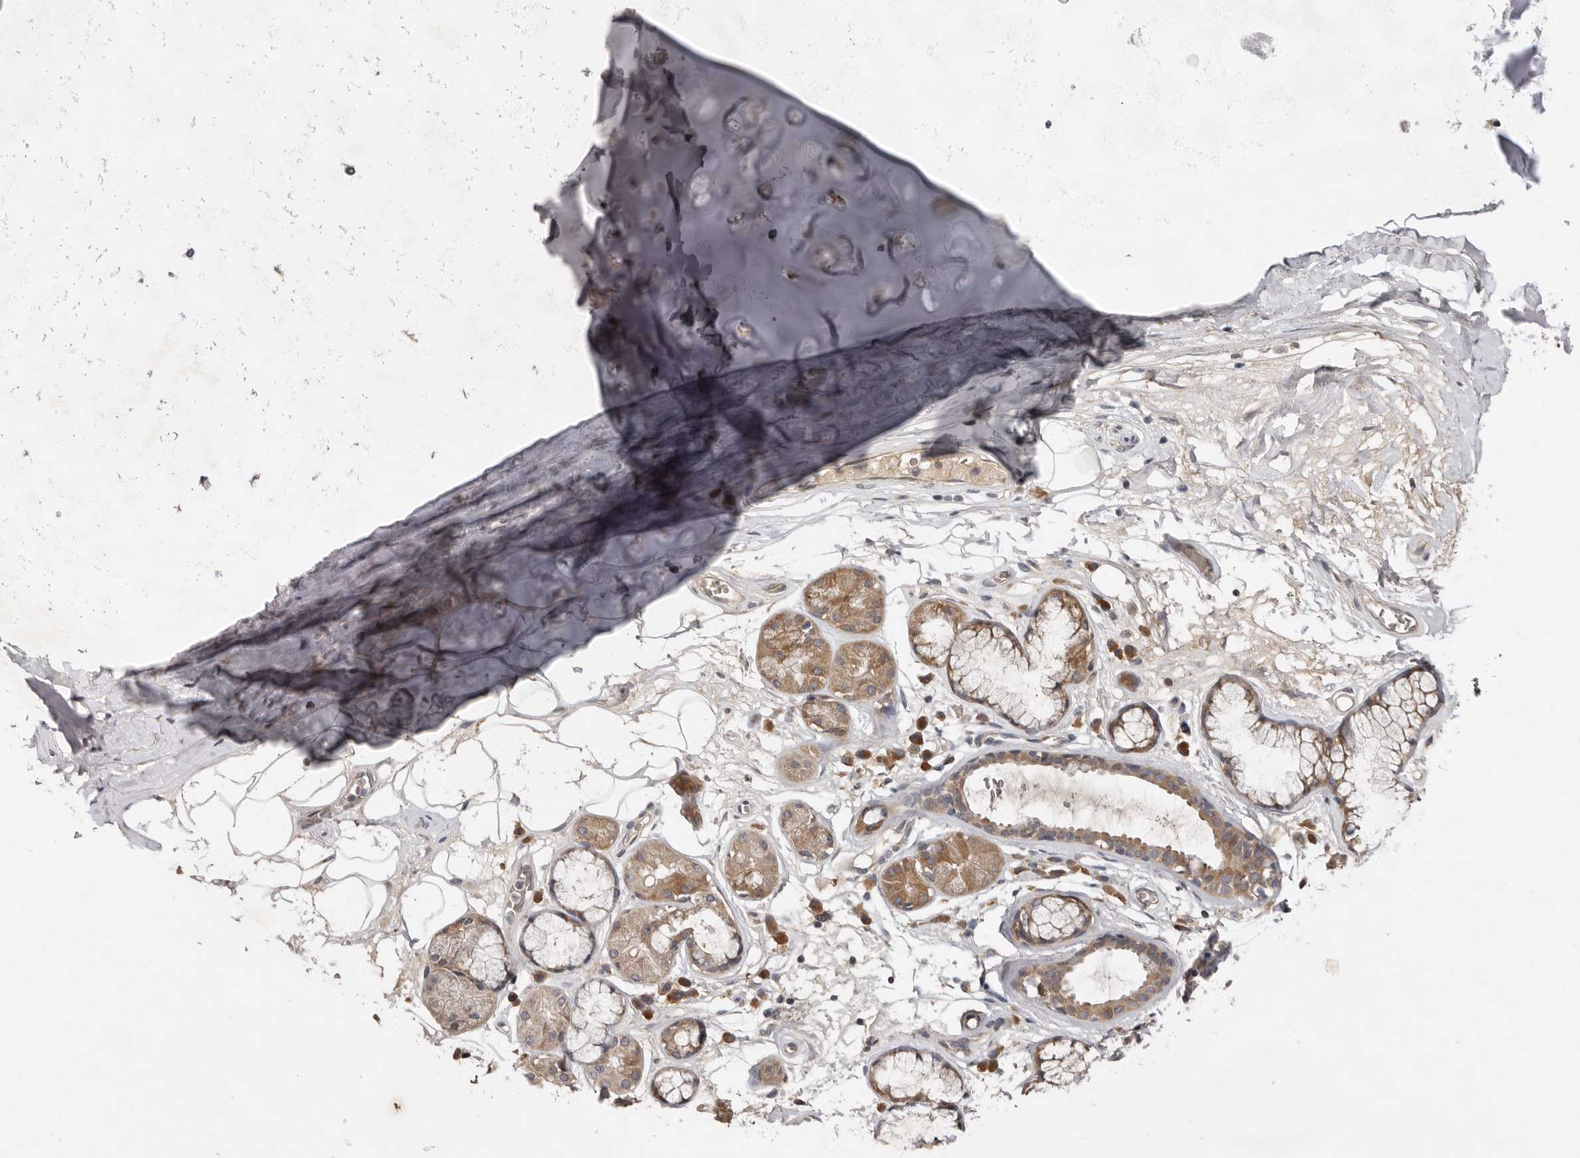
{"staining": {"intensity": "moderate", "quantity": "<25%", "location": "cytoplasmic/membranous"}, "tissue": "adipose tissue", "cell_type": "Adipocytes", "image_type": "normal", "snomed": [{"axis": "morphology", "description": "Normal tissue, NOS"}, {"axis": "topography", "description": "Cartilage tissue"}], "caption": "Protein staining exhibits moderate cytoplasmic/membranous staining in about <25% of adipocytes in unremarkable adipose tissue. The protein is shown in brown color, while the nuclei are stained blue.", "gene": "CHML", "patient": {"sex": "female", "age": 63}}